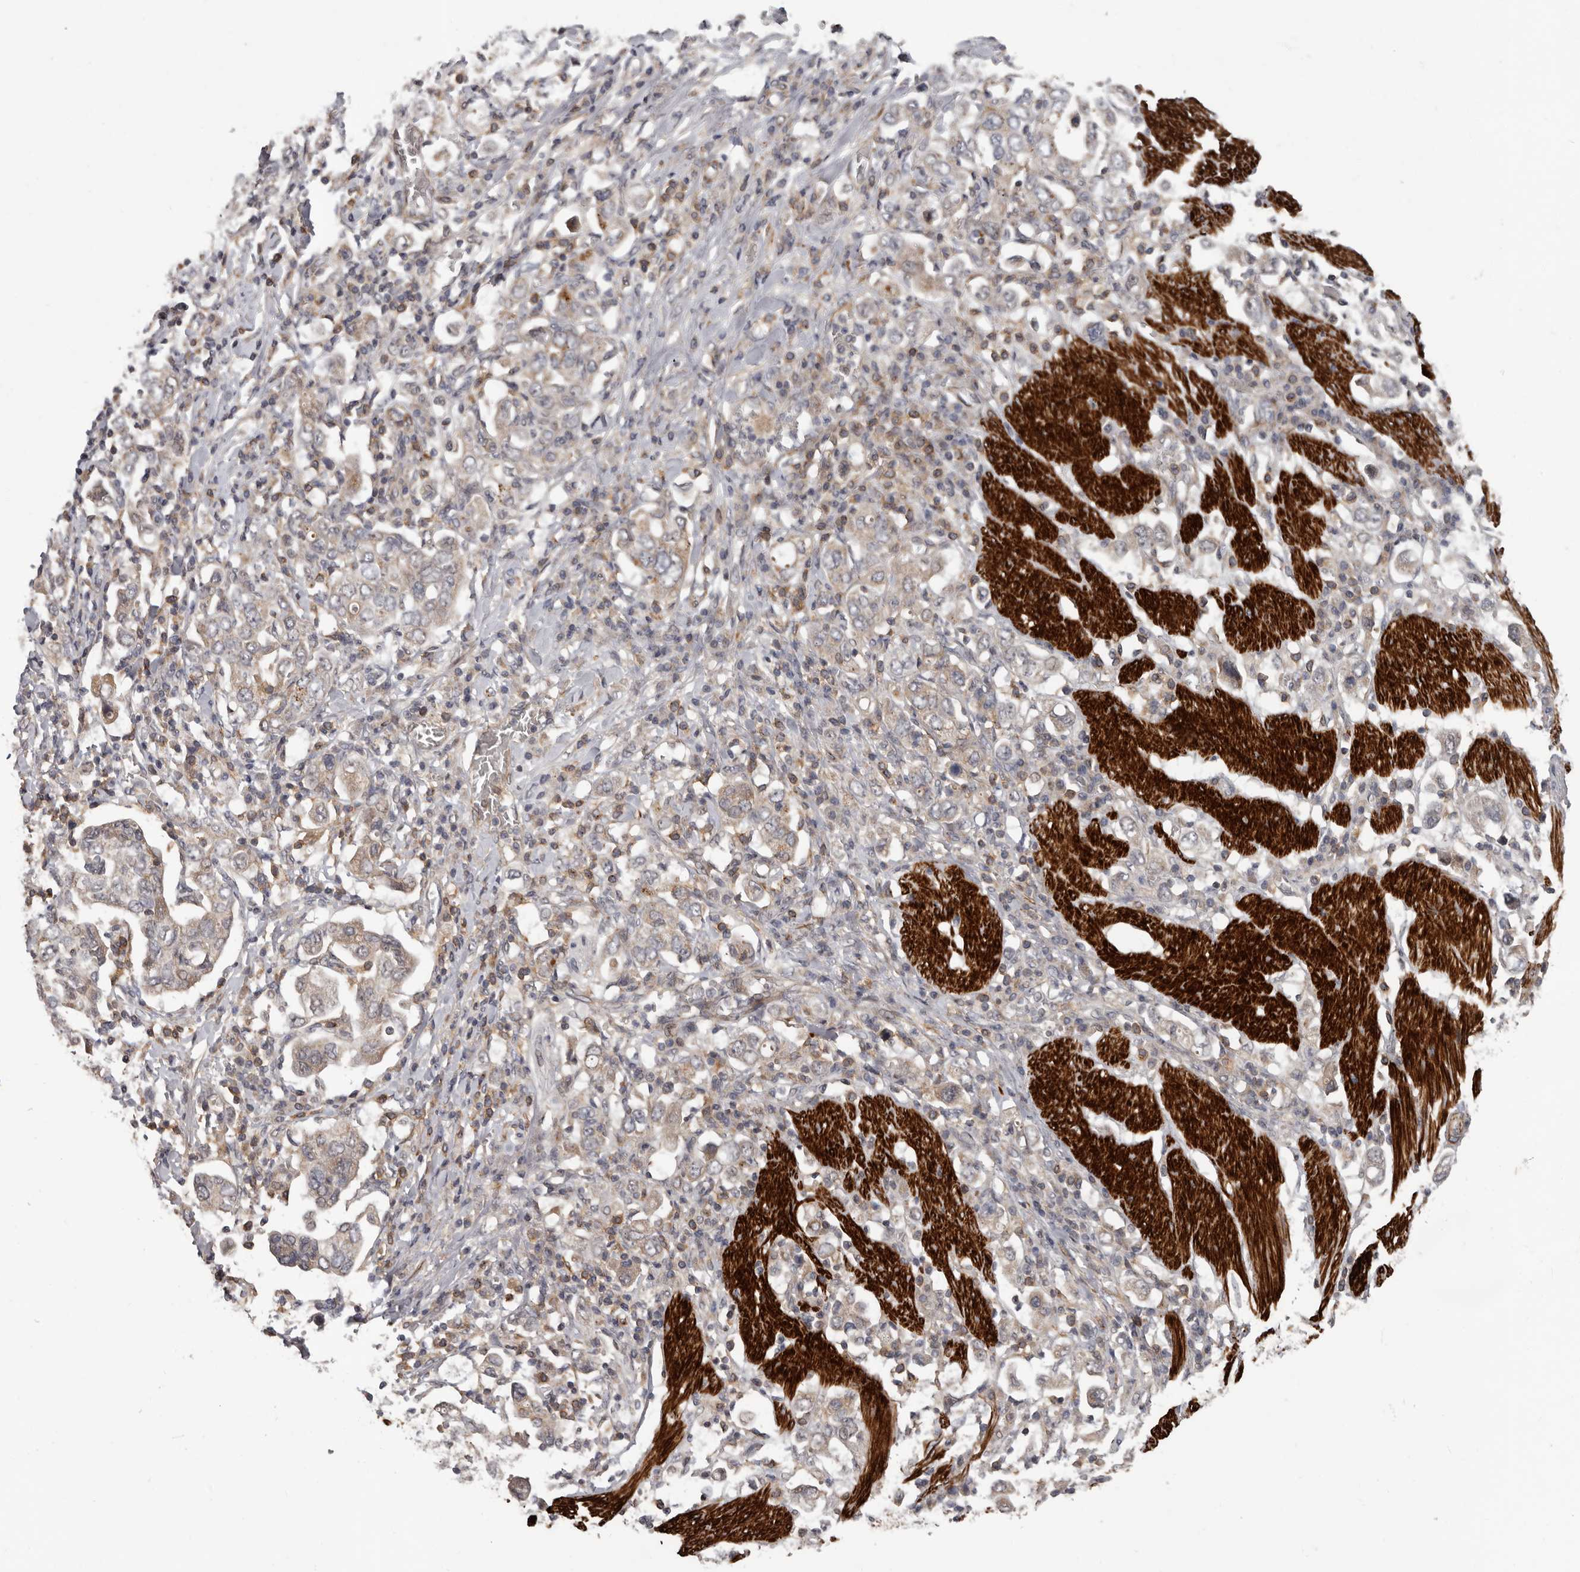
{"staining": {"intensity": "weak", "quantity": "25%-75%", "location": "cytoplasmic/membranous"}, "tissue": "stomach cancer", "cell_type": "Tumor cells", "image_type": "cancer", "snomed": [{"axis": "morphology", "description": "Adenocarcinoma, NOS"}, {"axis": "topography", "description": "Stomach, upper"}], "caption": "Brown immunohistochemical staining in human adenocarcinoma (stomach) demonstrates weak cytoplasmic/membranous expression in approximately 25%-75% of tumor cells. The staining was performed using DAB (3,3'-diaminobenzidine) to visualize the protein expression in brown, while the nuclei were stained in blue with hematoxylin (Magnification: 20x).", "gene": "FGFR4", "patient": {"sex": "male", "age": 62}}